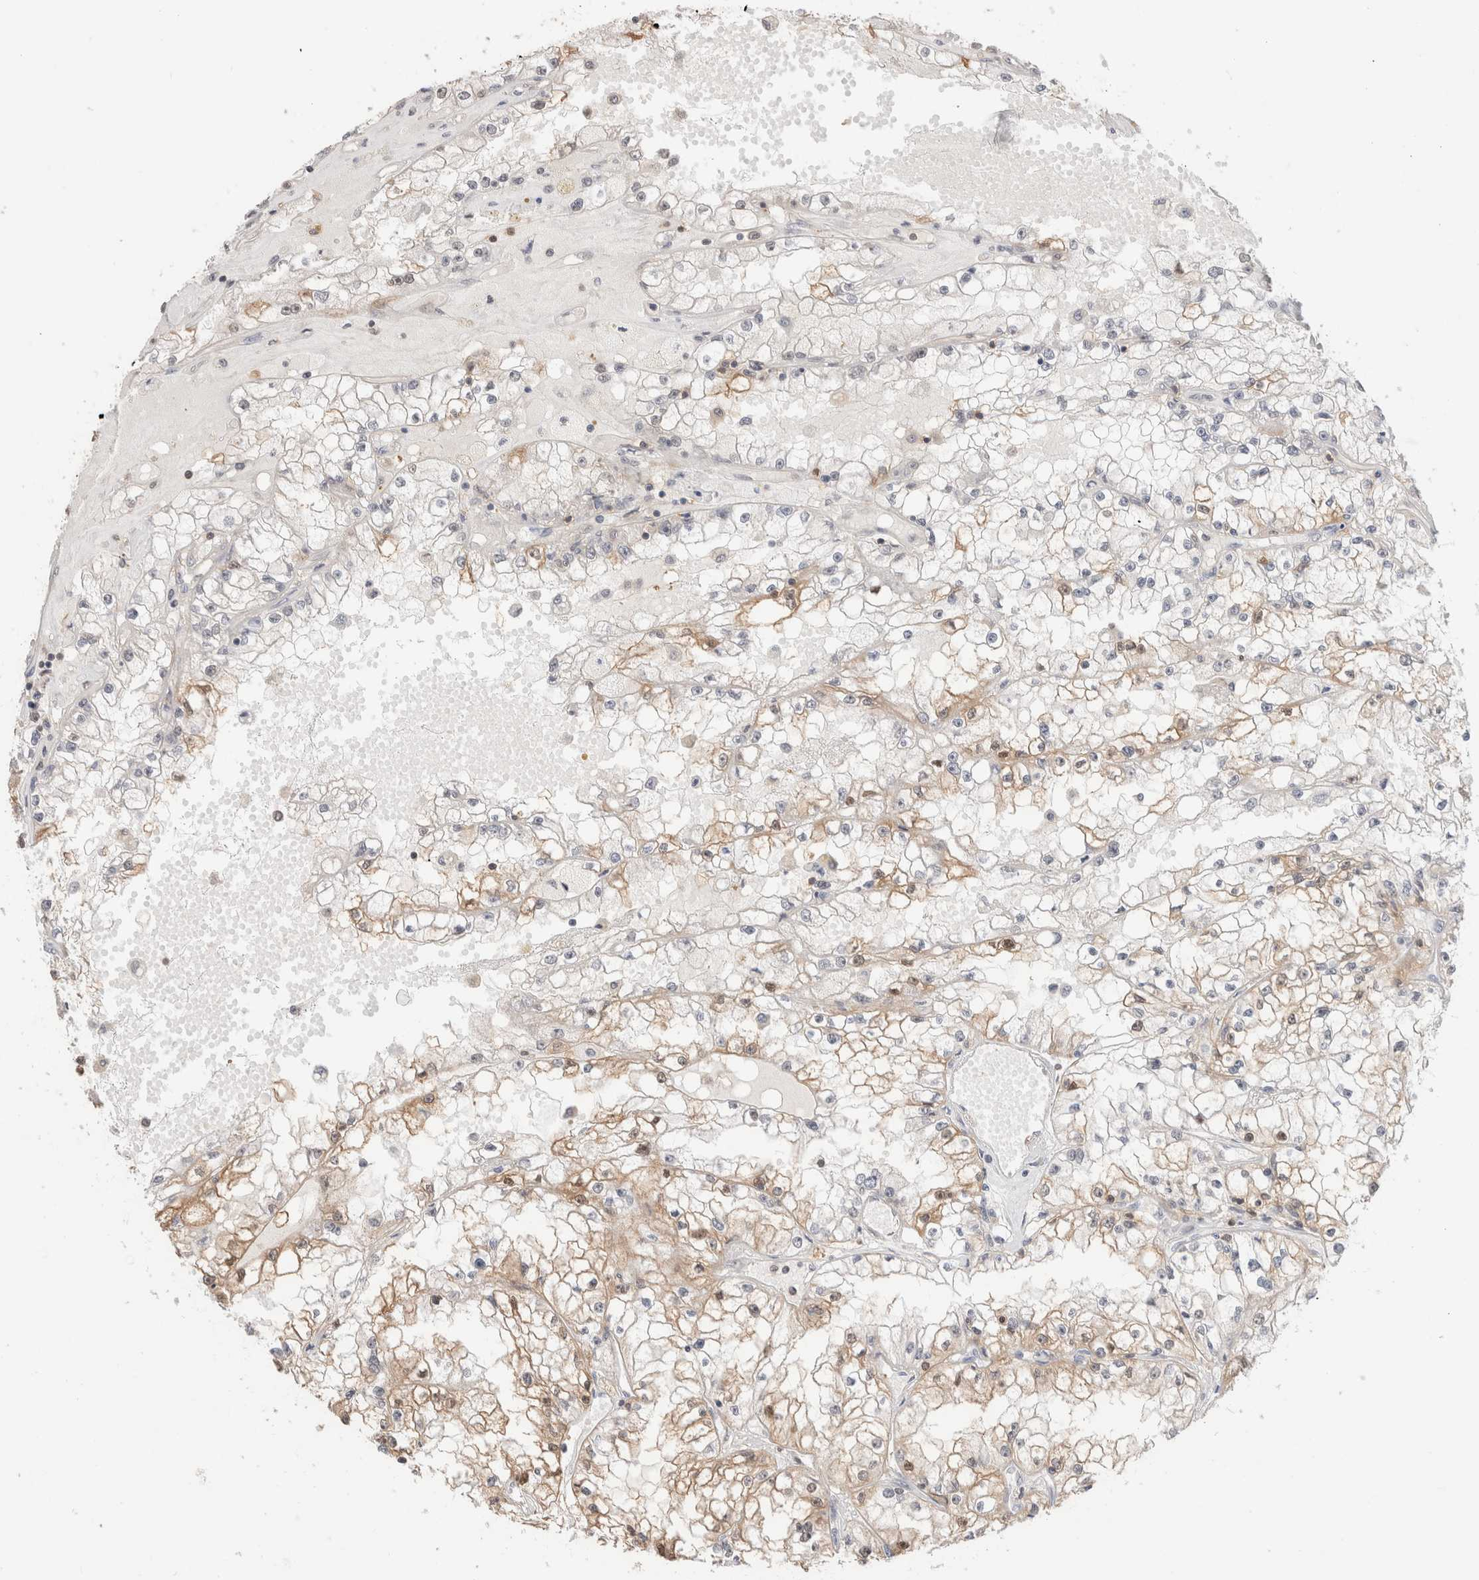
{"staining": {"intensity": "weak", "quantity": "25%-75%", "location": "cytoplasmic/membranous"}, "tissue": "renal cancer", "cell_type": "Tumor cells", "image_type": "cancer", "snomed": [{"axis": "morphology", "description": "Adenocarcinoma, NOS"}, {"axis": "topography", "description": "Kidney"}], "caption": "A brown stain highlights weak cytoplasmic/membranous expression of a protein in human renal cancer tumor cells.", "gene": "C17orf97", "patient": {"sex": "male", "age": 56}}